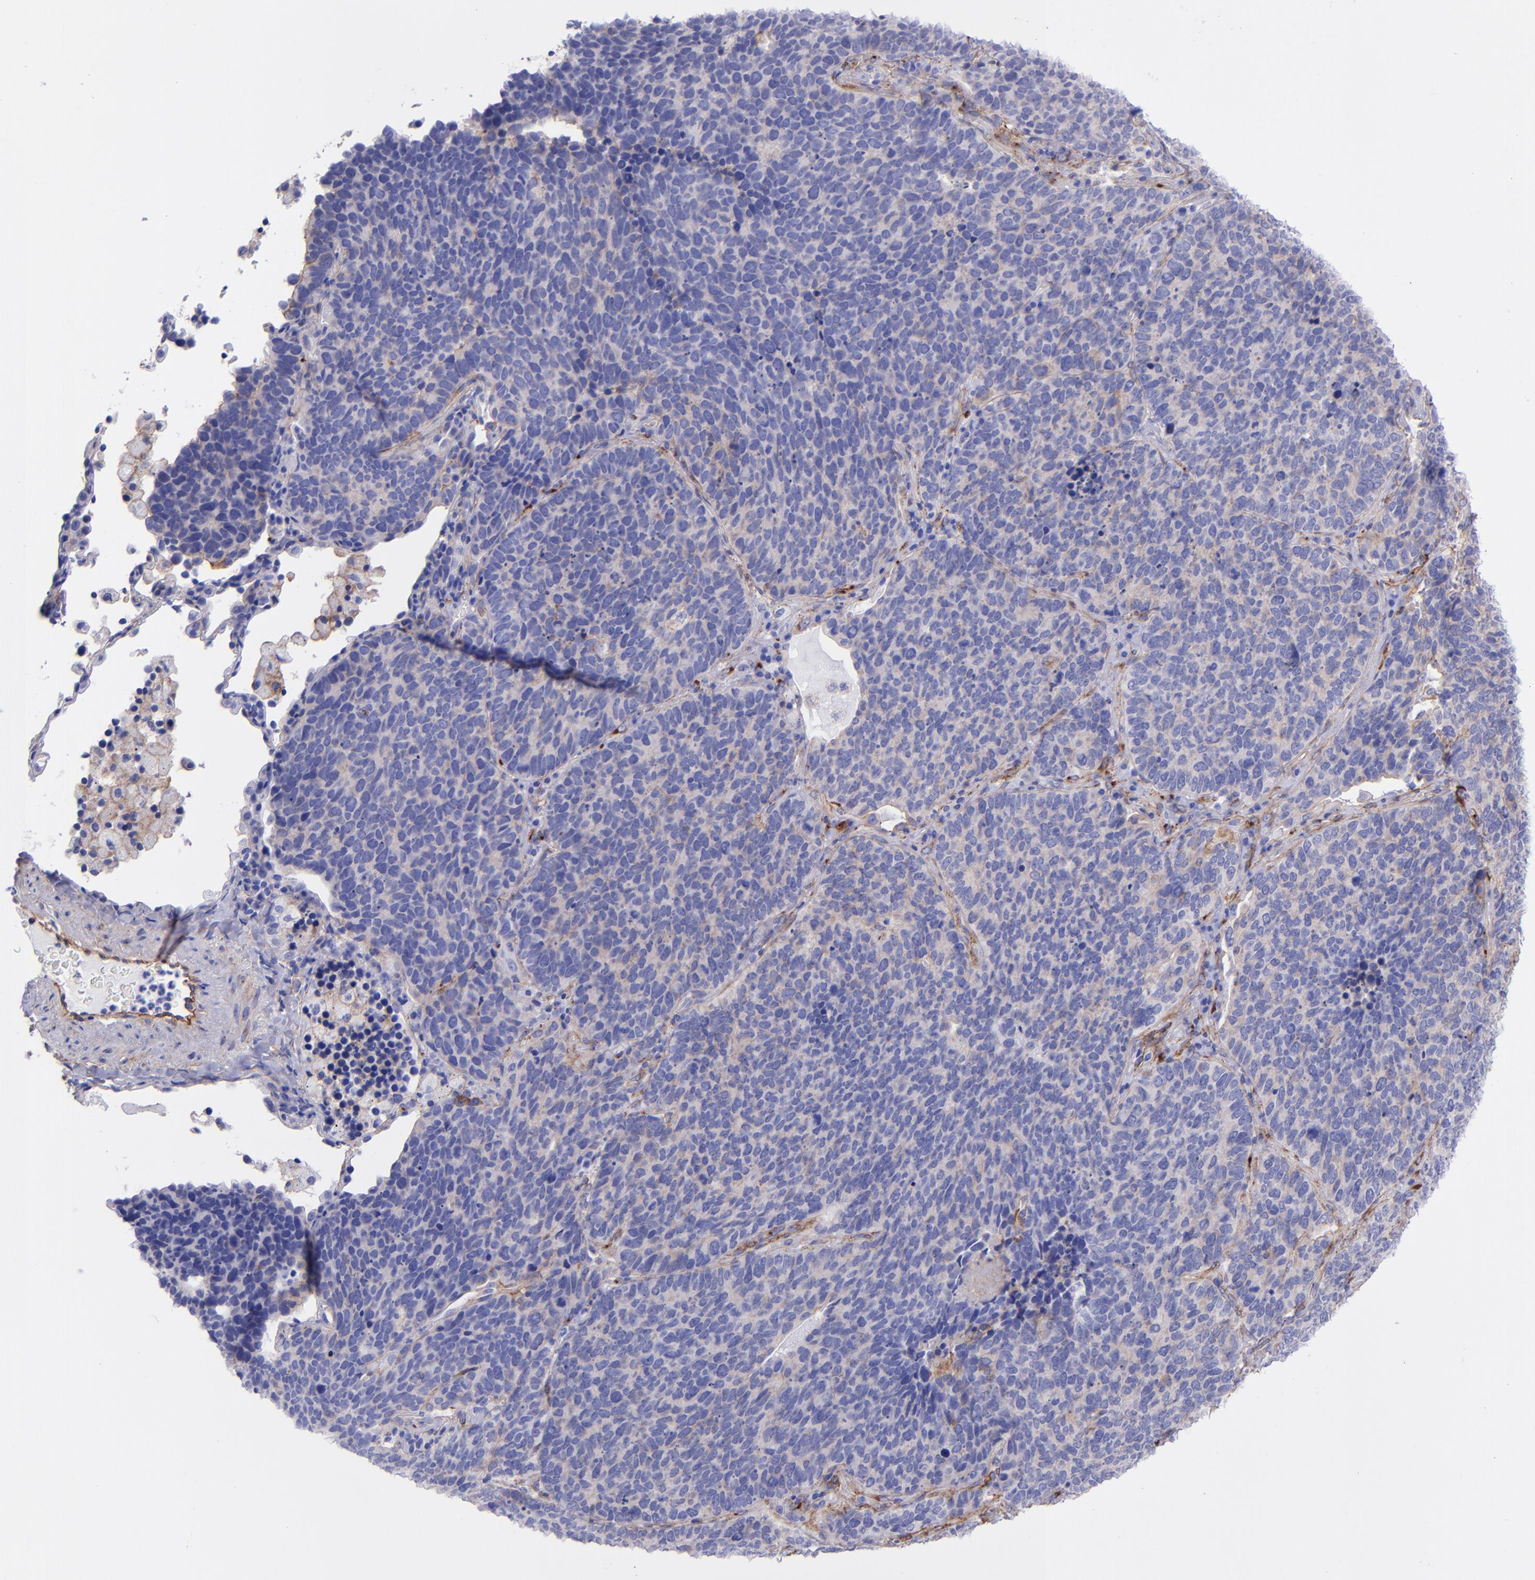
{"staining": {"intensity": "negative", "quantity": "none", "location": "none"}, "tissue": "lung cancer", "cell_type": "Tumor cells", "image_type": "cancer", "snomed": [{"axis": "morphology", "description": "Neoplasm, malignant, NOS"}, {"axis": "topography", "description": "Lung"}], "caption": "Immunohistochemistry (IHC) of lung cancer (malignant neoplasm) reveals no positivity in tumor cells. (Immunohistochemistry (IHC), brightfield microscopy, high magnification).", "gene": "ITGAV", "patient": {"sex": "female", "age": 75}}